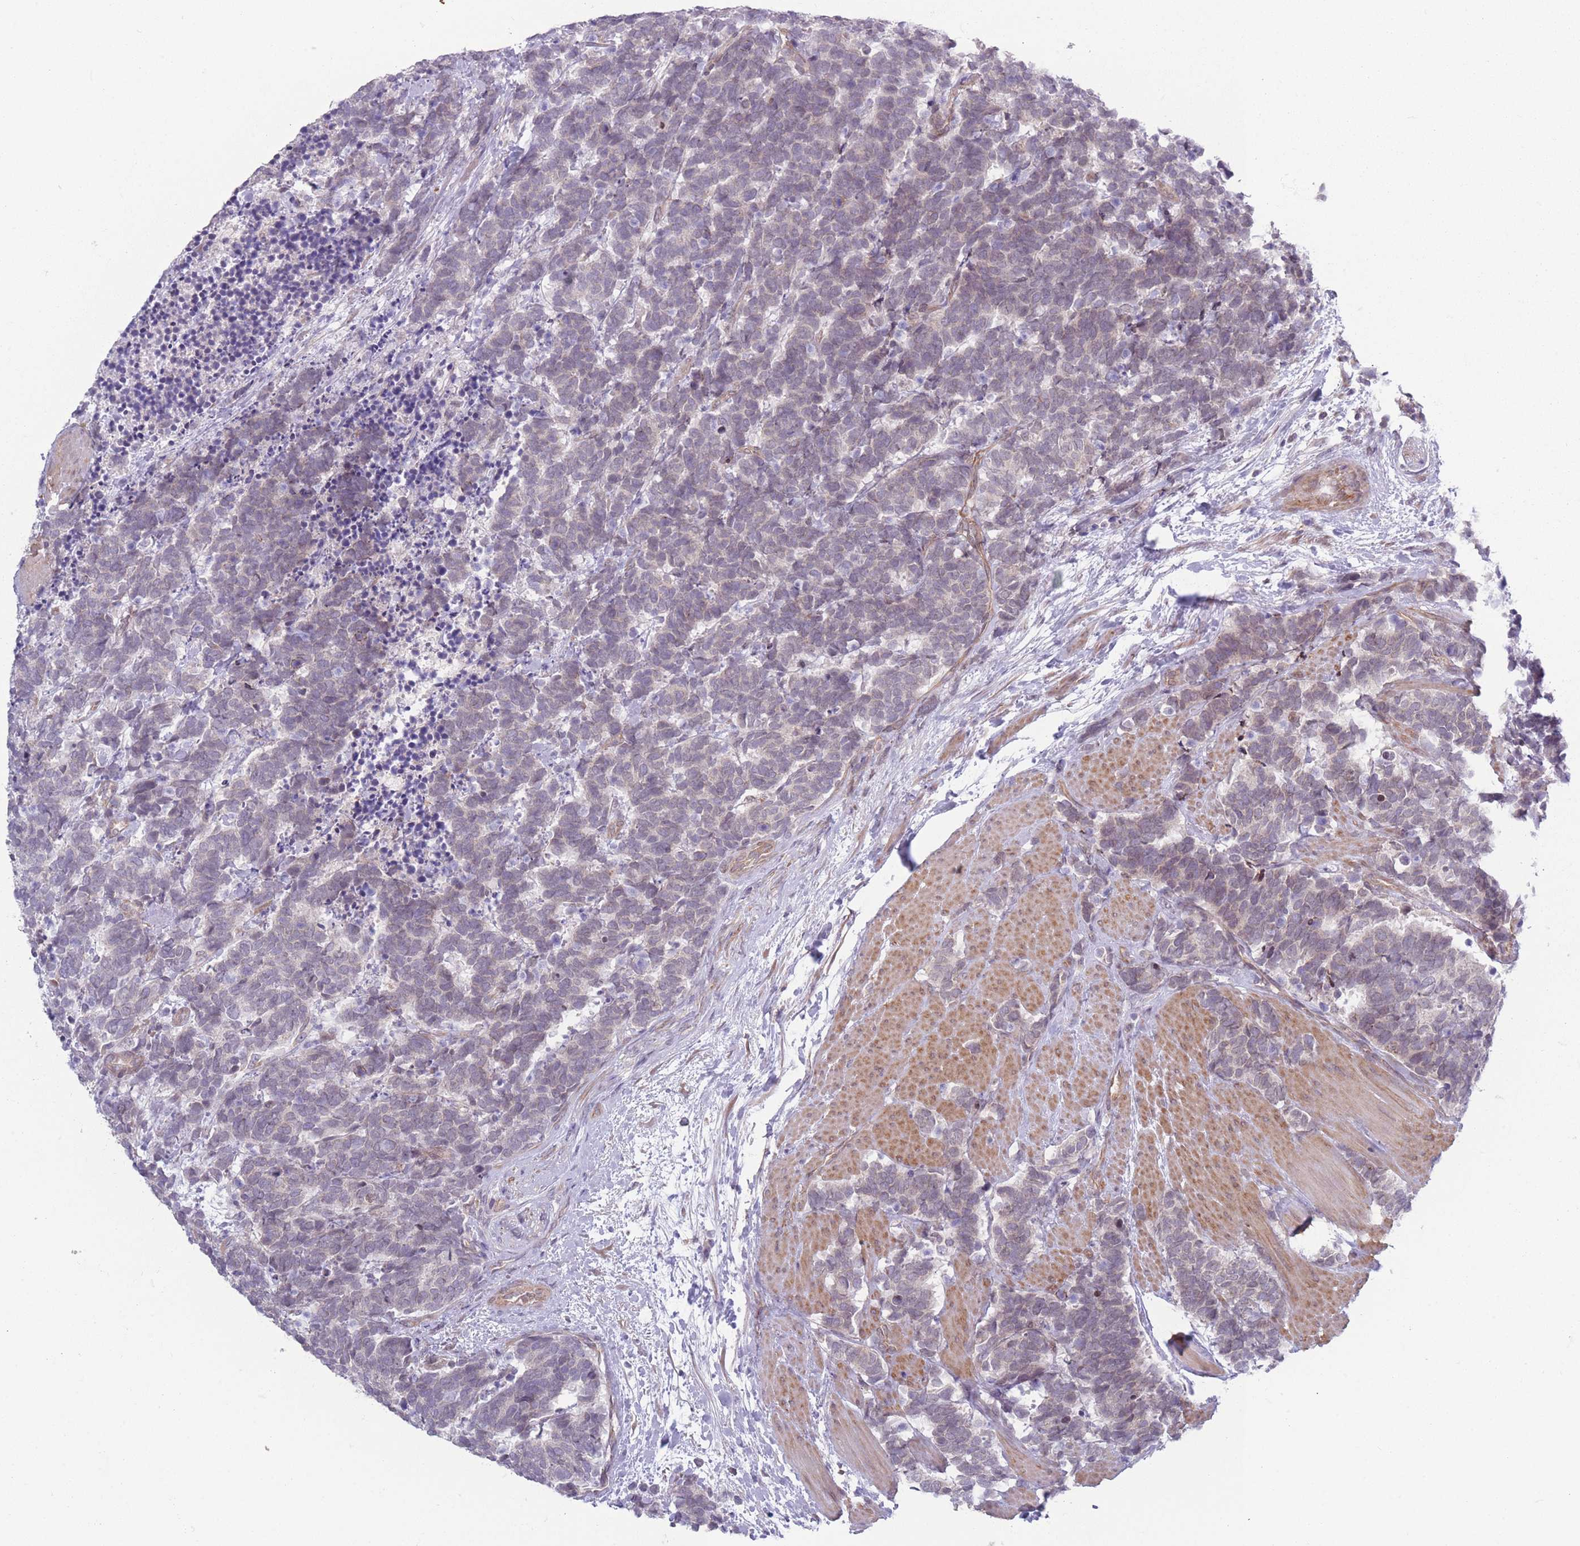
{"staining": {"intensity": "weak", "quantity": "<25%", "location": "cytoplasmic/membranous"}, "tissue": "carcinoid", "cell_type": "Tumor cells", "image_type": "cancer", "snomed": [{"axis": "morphology", "description": "Carcinoma, NOS"}, {"axis": "morphology", "description": "Carcinoid, malignant, NOS"}, {"axis": "topography", "description": "Prostate"}], "caption": "High magnification brightfield microscopy of carcinoid (malignant) stained with DAB (3,3'-diaminobenzidine) (brown) and counterstained with hematoxylin (blue): tumor cells show no significant expression.", "gene": "VRK2", "patient": {"sex": "male", "age": 57}}